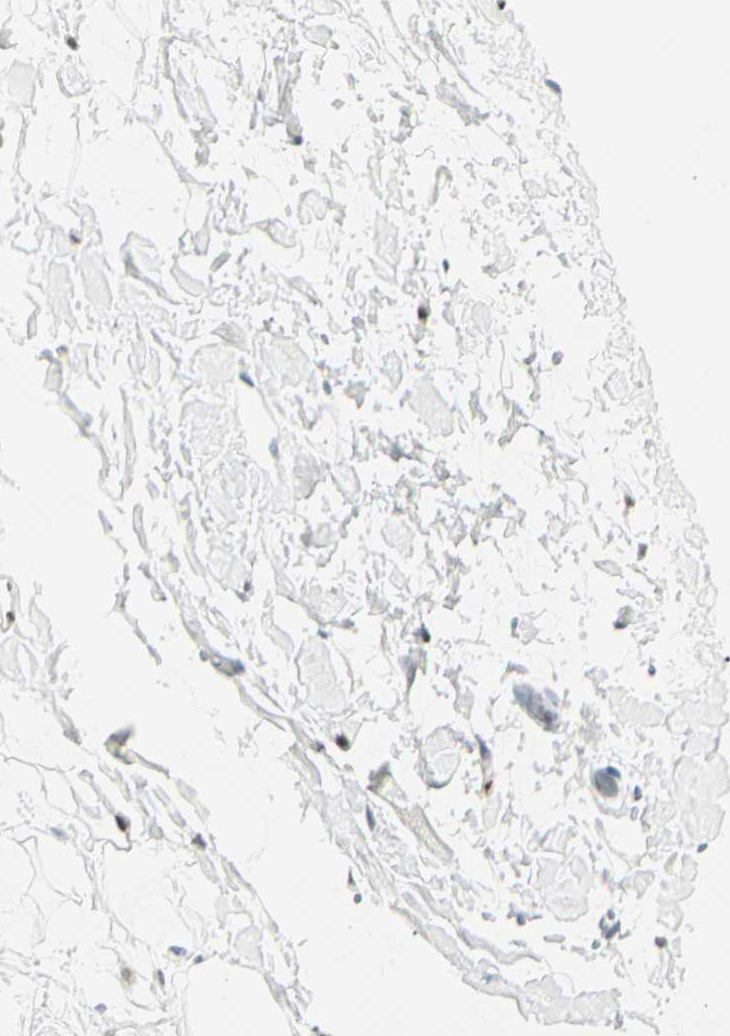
{"staining": {"intensity": "negative", "quantity": "none", "location": "none"}, "tissue": "adipose tissue", "cell_type": "Adipocytes", "image_type": "normal", "snomed": [{"axis": "morphology", "description": "Normal tissue, NOS"}, {"axis": "topography", "description": "Soft tissue"}], "caption": "This is a micrograph of immunohistochemistry staining of normal adipose tissue, which shows no positivity in adipocytes.", "gene": "ZBTB7B", "patient": {"sex": "male", "age": 72}}